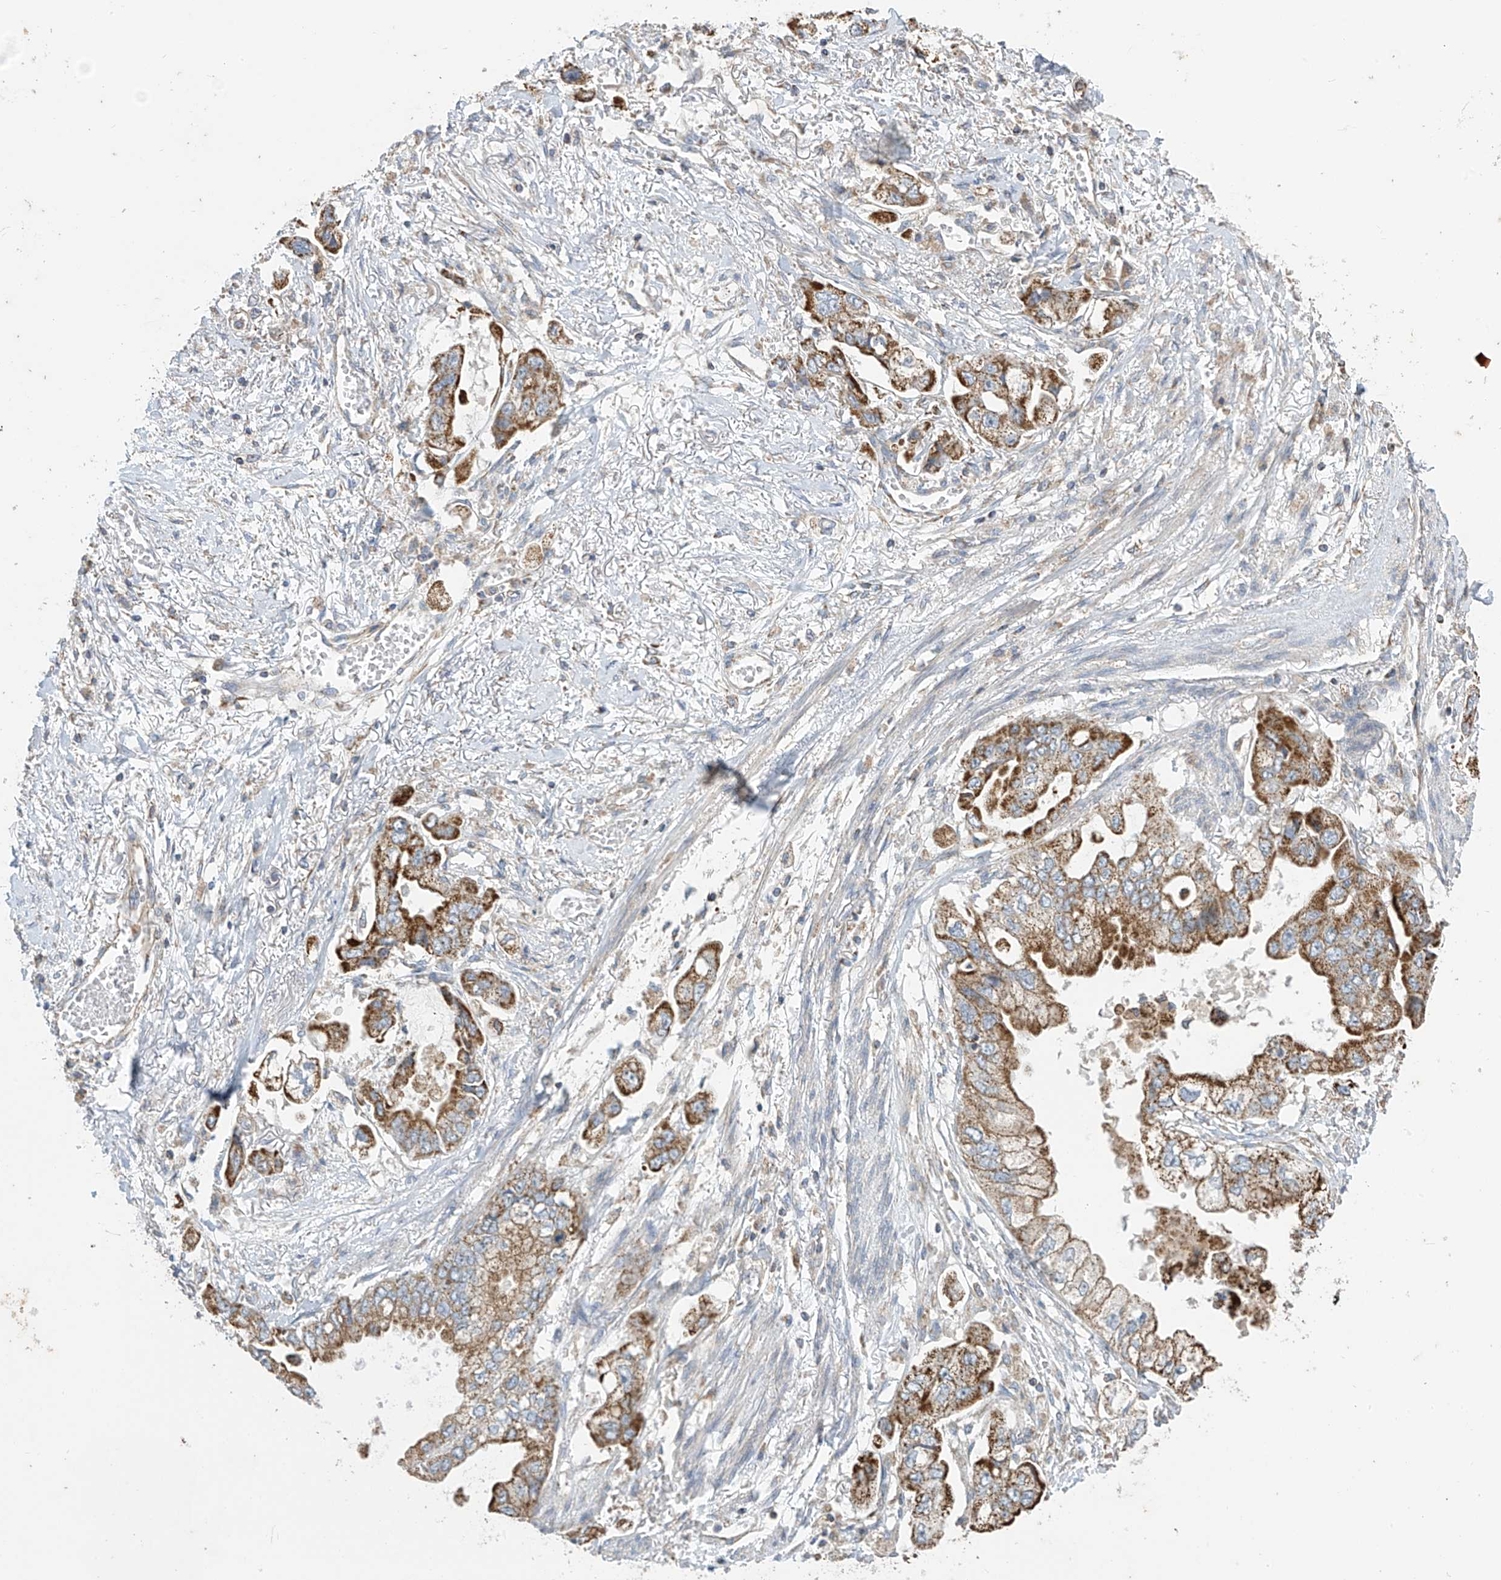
{"staining": {"intensity": "strong", "quantity": ">75%", "location": "cytoplasmic/membranous"}, "tissue": "stomach cancer", "cell_type": "Tumor cells", "image_type": "cancer", "snomed": [{"axis": "morphology", "description": "Adenocarcinoma, NOS"}, {"axis": "topography", "description": "Stomach"}], "caption": "There is high levels of strong cytoplasmic/membranous positivity in tumor cells of stomach cancer (adenocarcinoma), as demonstrated by immunohistochemical staining (brown color).", "gene": "PNPT1", "patient": {"sex": "male", "age": 62}}